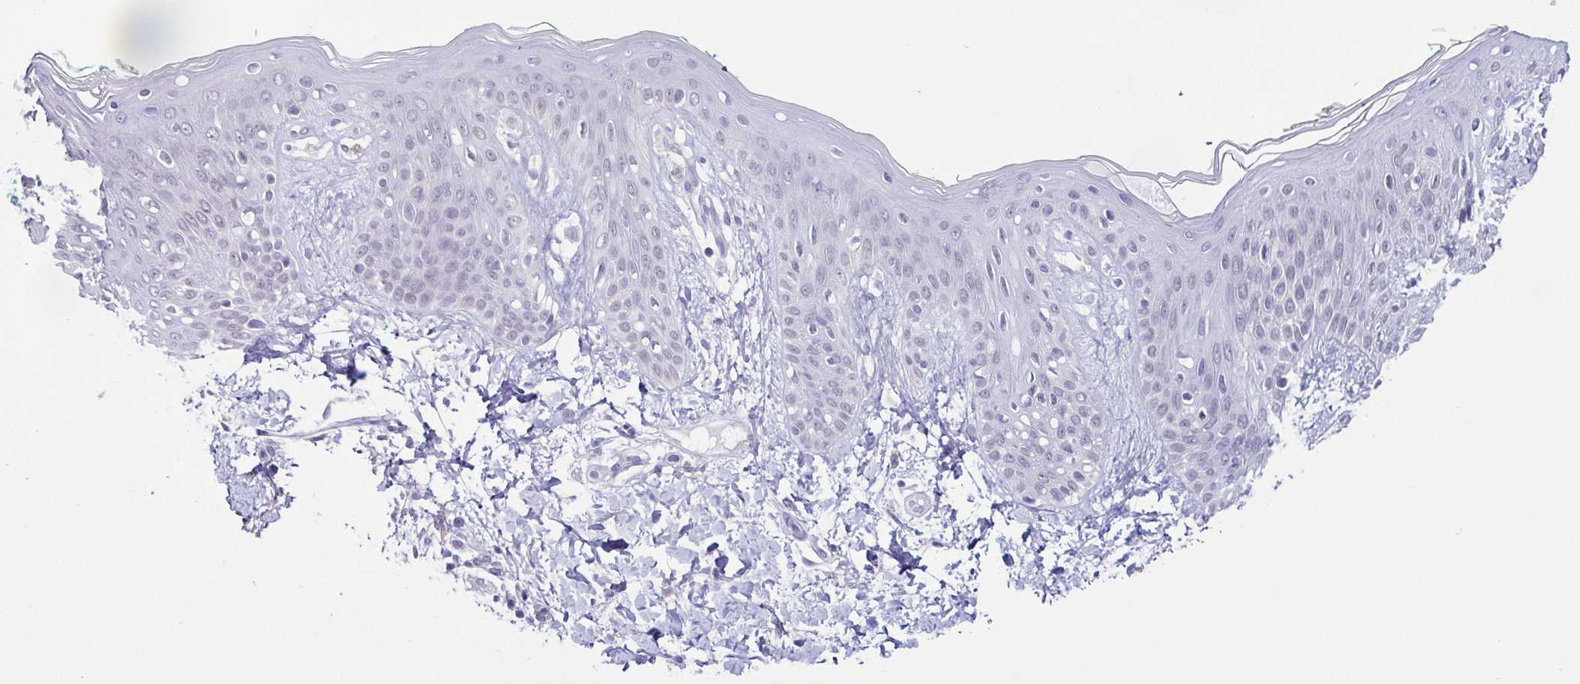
{"staining": {"intensity": "negative", "quantity": "none", "location": "none"}, "tissue": "skin", "cell_type": "Fibroblasts", "image_type": "normal", "snomed": [{"axis": "morphology", "description": "Normal tissue, NOS"}, {"axis": "topography", "description": "Skin"}], "caption": "High power microscopy image of an immunohistochemistry image of benign skin, revealing no significant positivity in fibroblasts.", "gene": "UBE2Q1", "patient": {"sex": "male", "age": 16}}